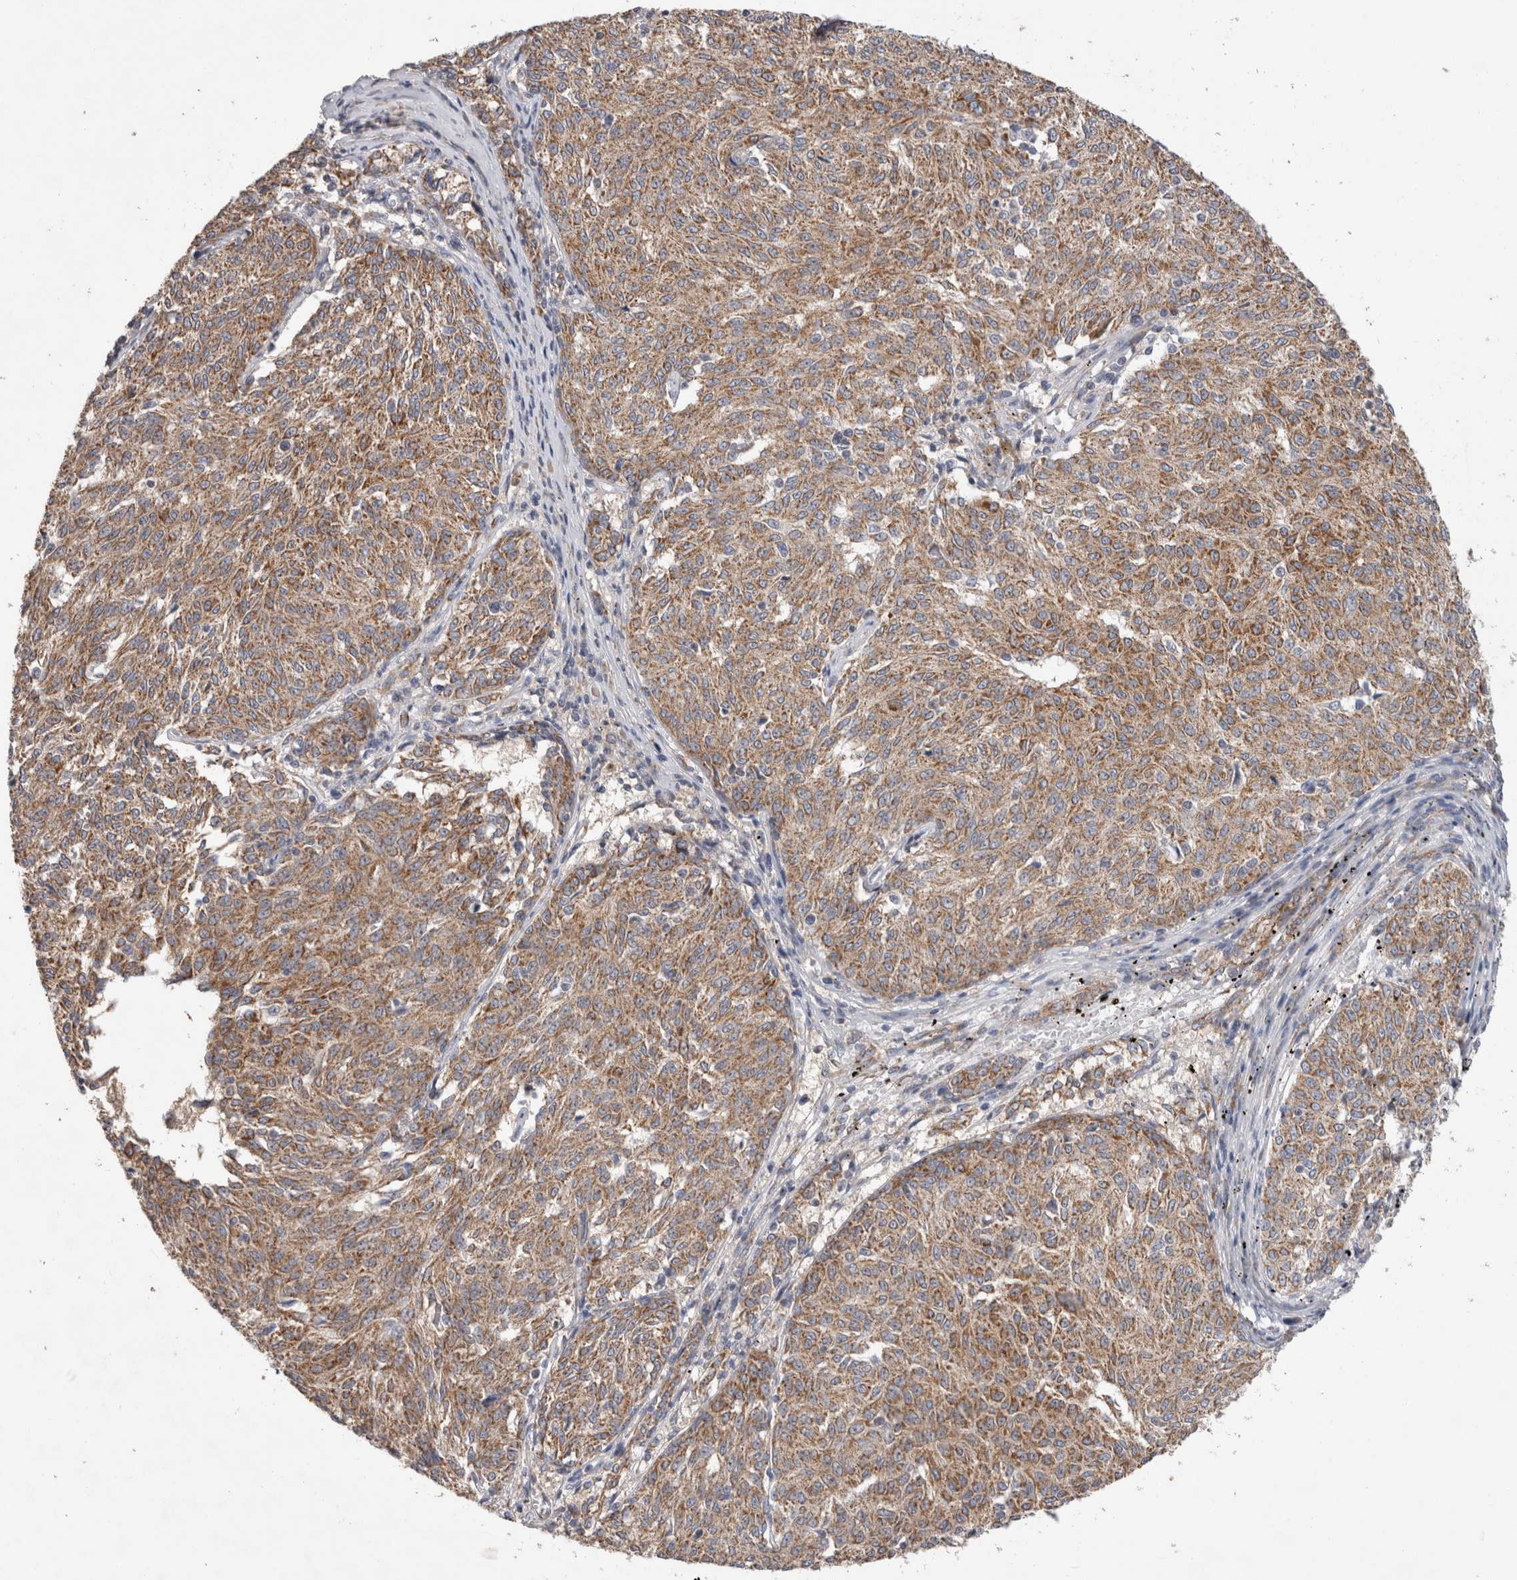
{"staining": {"intensity": "moderate", "quantity": ">75%", "location": "cytoplasmic/membranous"}, "tissue": "melanoma", "cell_type": "Tumor cells", "image_type": "cancer", "snomed": [{"axis": "morphology", "description": "Malignant melanoma, NOS"}, {"axis": "topography", "description": "Skin"}], "caption": "DAB (3,3'-diaminobenzidine) immunohistochemical staining of melanoma displays moderate cytoplasmic/membranous protein positivity in approximately >75% of tumor cells.", "gene": "IARS2", "patient": {"sex": "female", "age": 72}}